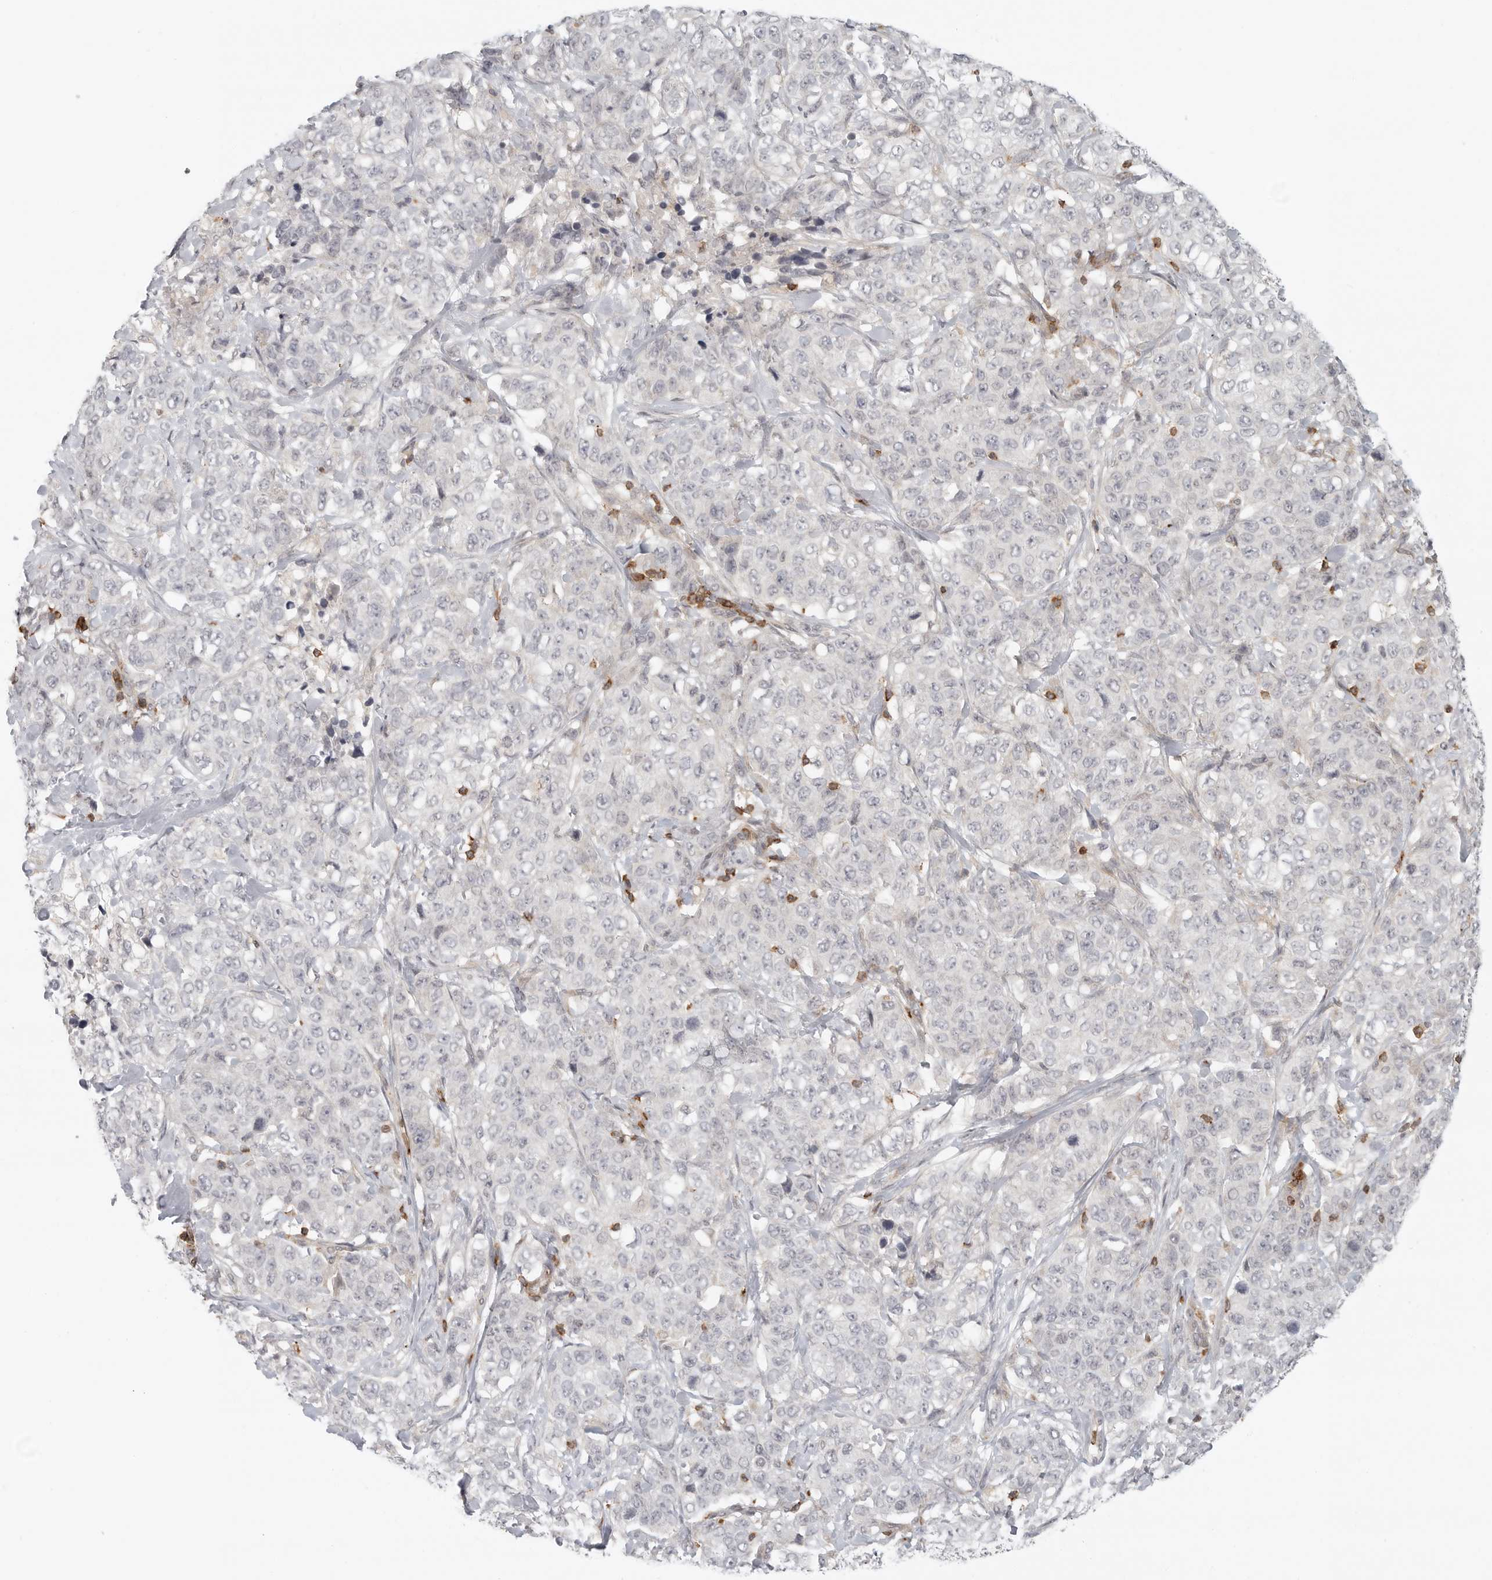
{"staining": {"intensity": "negative", "quantity": "none", "location": "none"}, "tissue": "stomach cancer", "cell_type": "Tumor cells", "image_type": "cancer", "snomed": [{"axis": "morphology", "description": "Adenocarcinoma, NOS"}, {"axis": "topography", "description": "Stomach"}], "caption": "Tumor cells show no significant protein expression in stomach cancer (adenocarcinoma).", "gene": "SH3KBP1", "patient": {"sex": "male", "age": 48}}